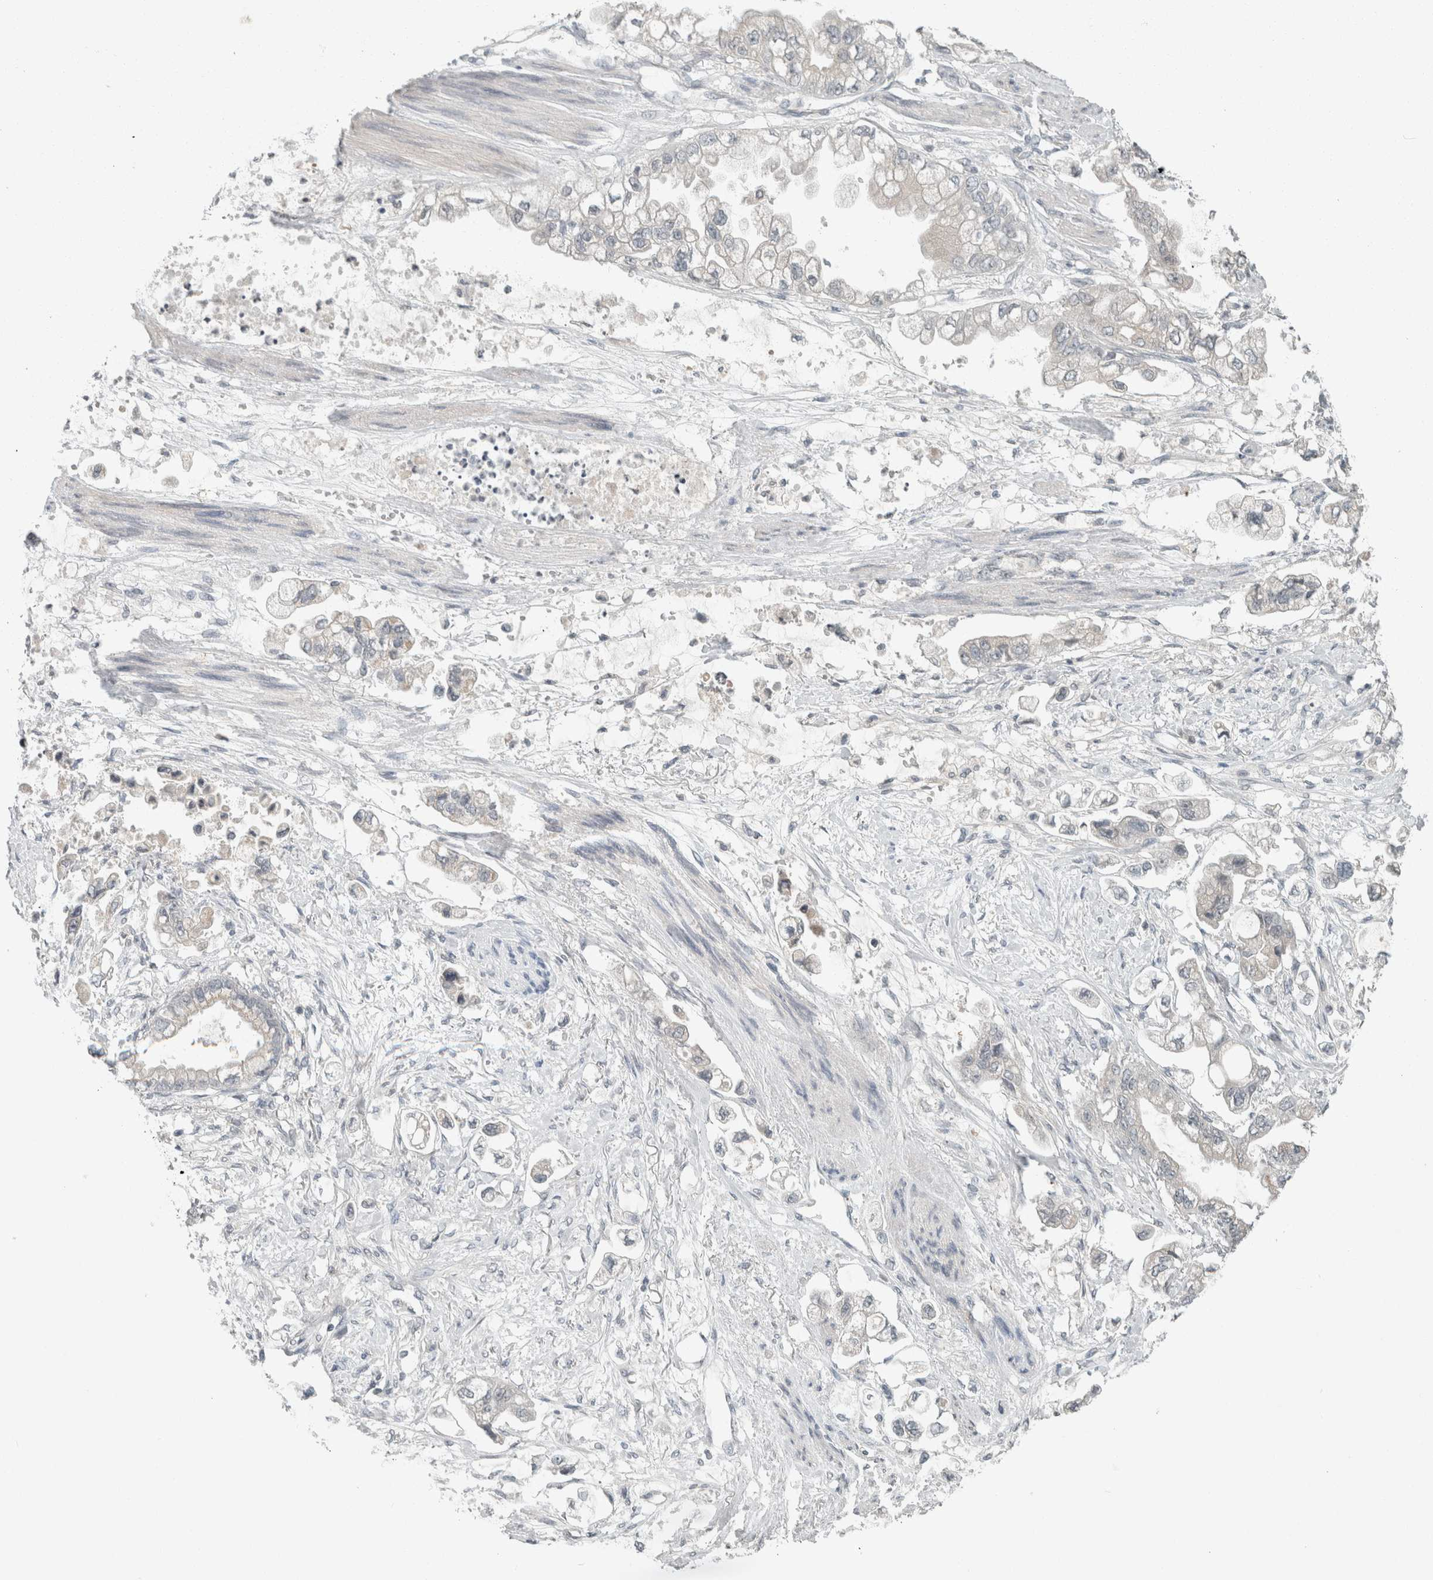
{"staining": {"intensity": "negative", "quantity": "none", "location": "none"}, "tissue": "stomach cancer", "cell_type": "Tumor cells", "image_type": "cancer", "snomed": [{"axis": "morphology", "description": "Adenocarcinoma, NOS"}, {"axis": "topography", "description": "Stomach"}], "caption": "This is an immunohistochemistry (IHC) photomicrograph of stomach cancer (adenocarcinoma). There is no positivity in tumor cells.", "gene": "TRIT1", "patient": {"sex": "male", "age": 62}}